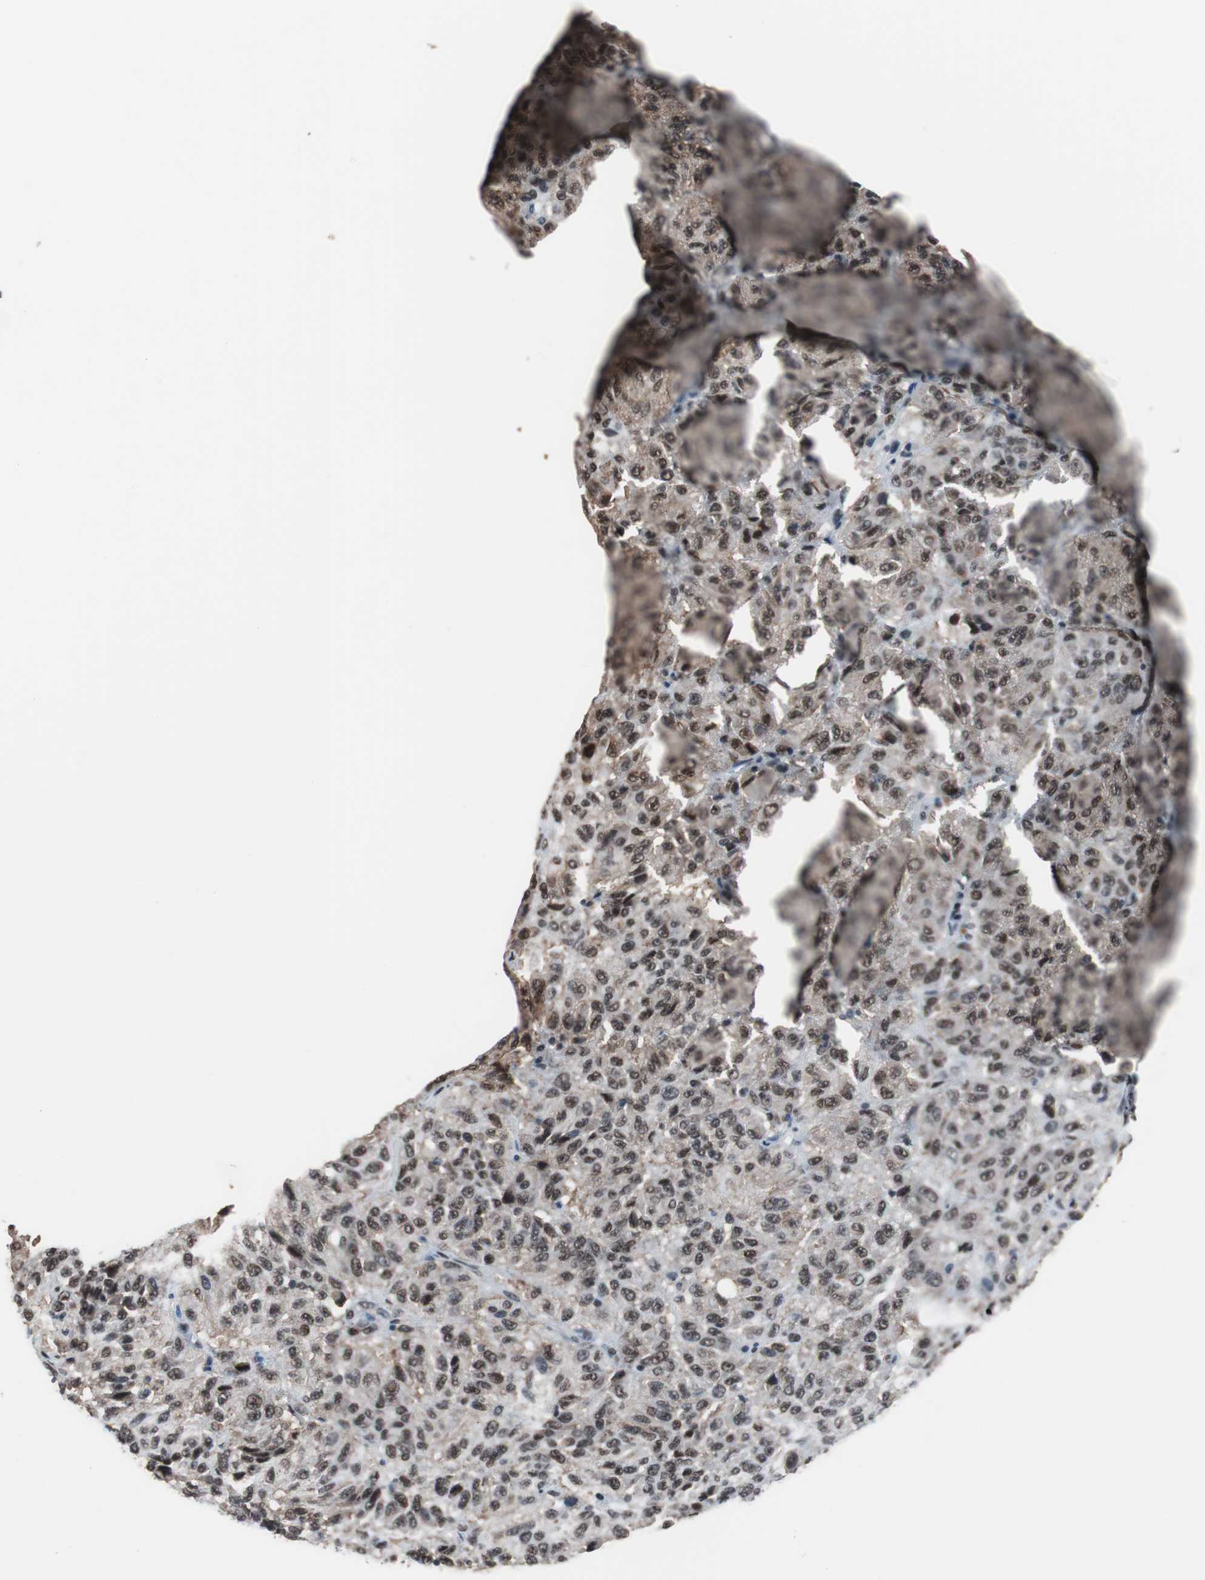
{"staining": {"intensity": "weak", "quantity": ">75%", "location": "cytoplasmic/membranous,nuclear"}, "tissue": "melanoma", "cell_type": "Tumor cells", "image_type": "cancer", "snomed": [{"axis": "morphology", "description": "Malignant melanoma, Metastatic site"}, {"axis": "topography", "description": "Lung"}], "caption": "DAB immunohistochemical staining of malignant melanoma (metastatic site) demonstrates weak cytoplasmic/membranous and nuclear protein expression in approximately >75% of tumor cells.", "gene": "TAF7", "patient": {"sex": "male", "age": 64}}